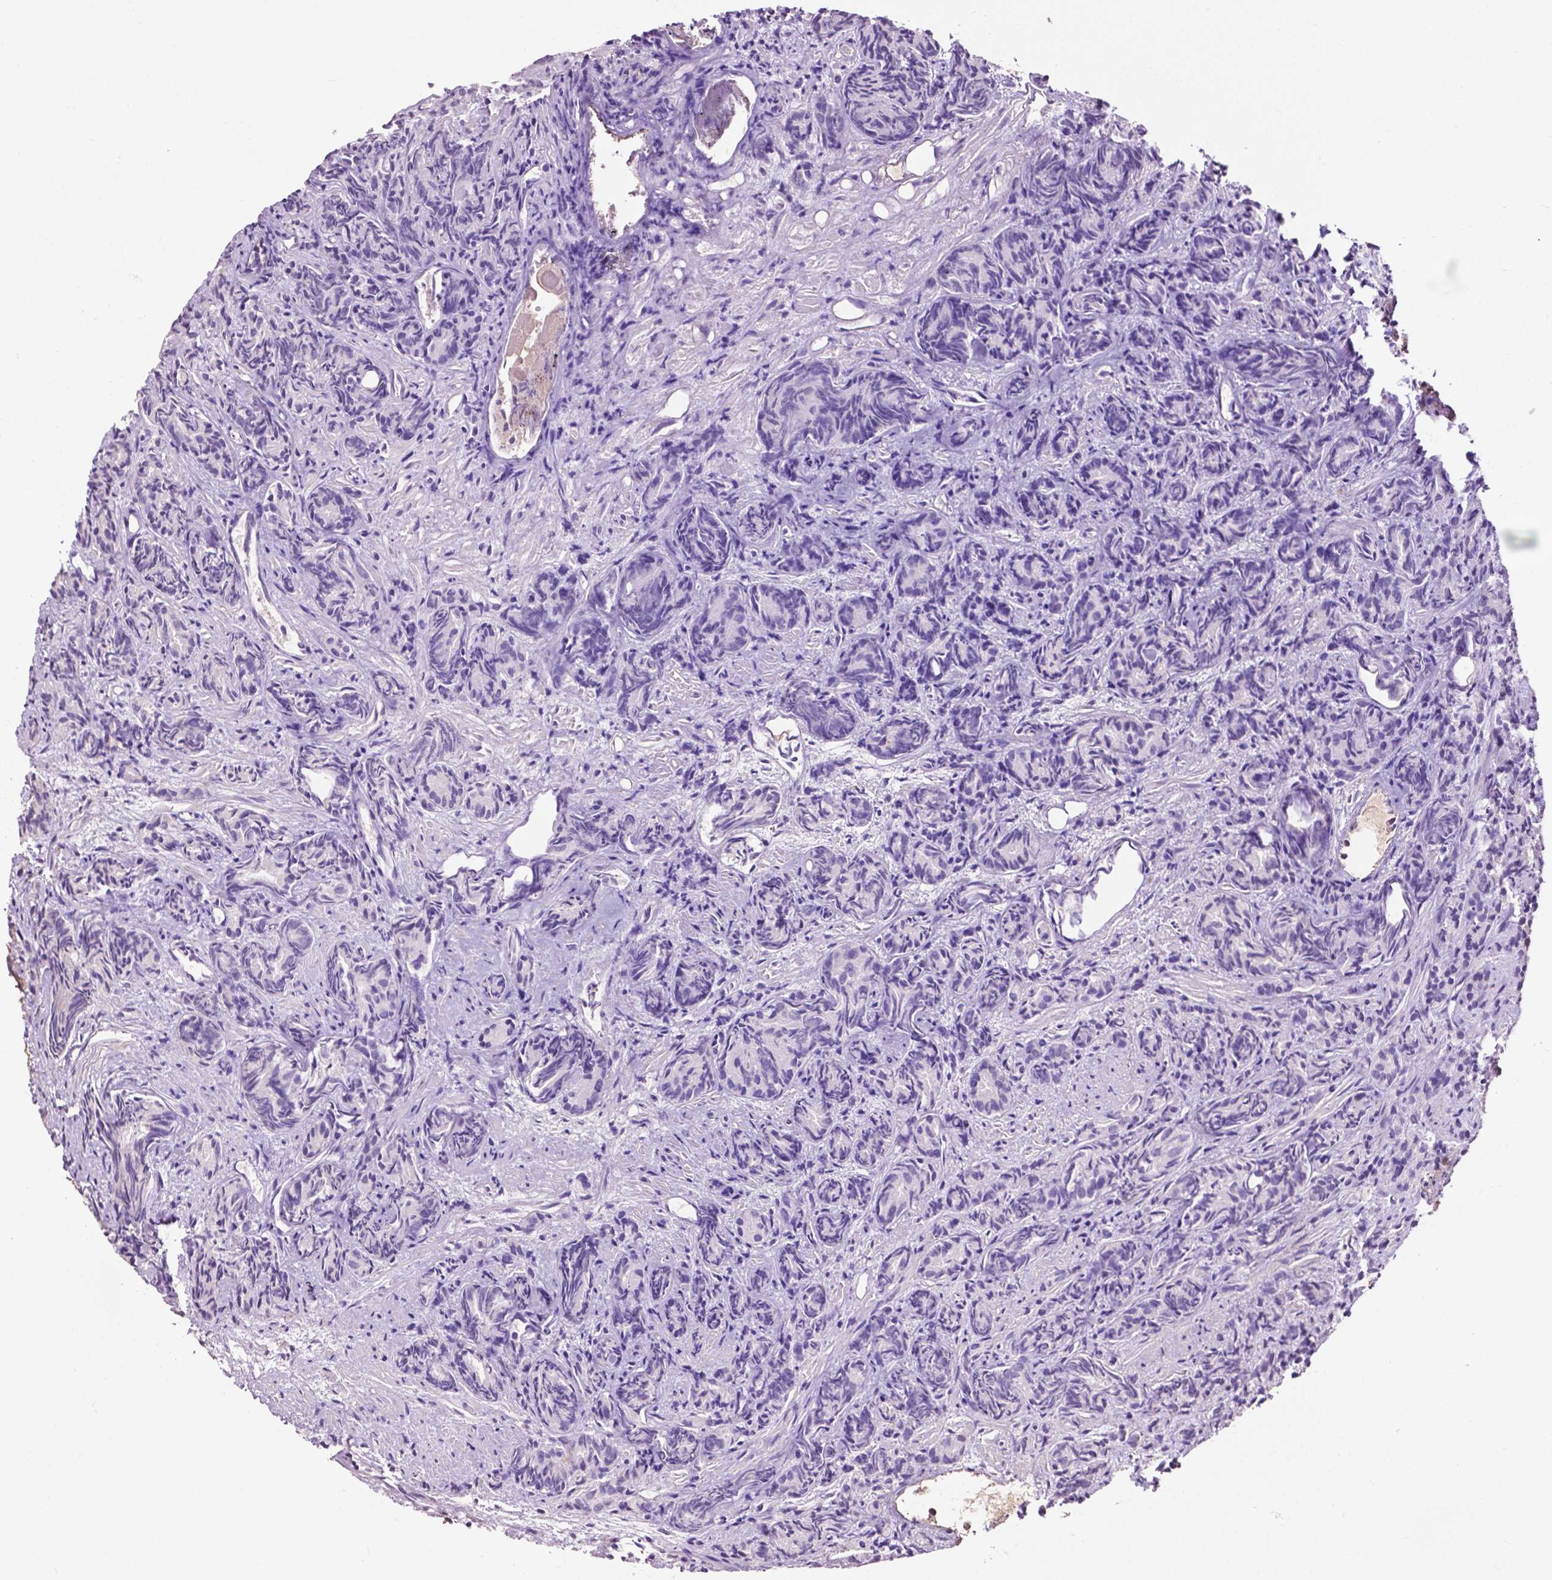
{"staining": {"intensity": "negative", "quantity": "none", "location": "none"}, "tissue": "prostate cancer", "cell_type": "Tumor cells", "image_type": "cancer", "snomed": [{"axis": "morphology", "description": "Adenocarcinoma, High grade"}, {"axis": "topography", "description": "Prostate"}], "caption": "Immunohistochemical staining of prostate cancer displays no significant expression in tumor cells.", "gene": "SMAD3", "patient": {"sex": "male", "age": 84}}